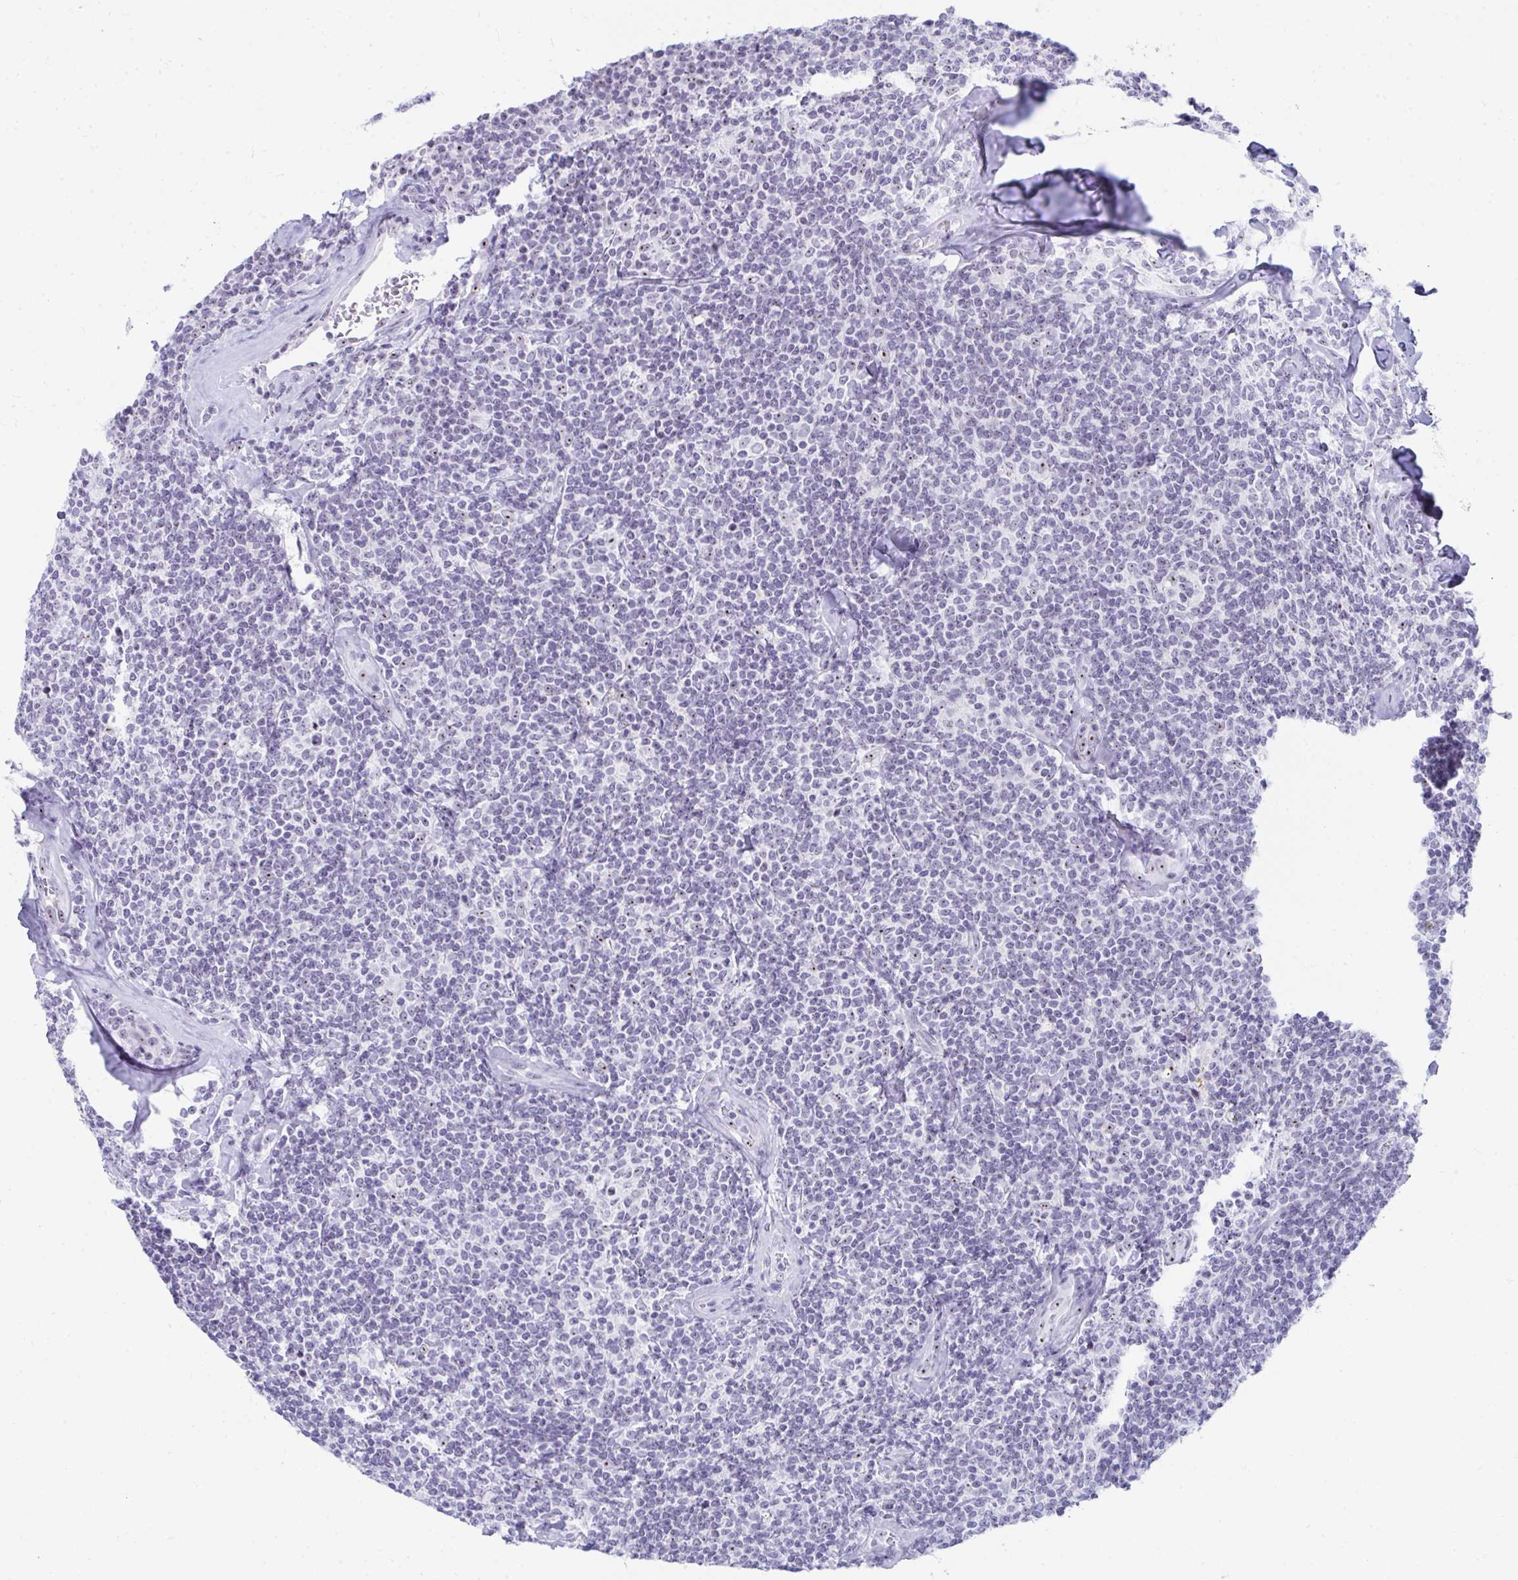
{"staining": {"intensity": "negative", "quantity": "none", "location": "none"}, "tissue": "lymphoma", "cell_type": "Tumor cells", "image_type": "cancer", "snomed": [{"axis": "morphology", "description": "Malignant lymphoma, non-Hodgkin's type, Low grade"}, {"axis": "topography", "description": "Lymph node"}], "caption": "Immunohistochemistry of human malignant lymphoma, non-Hodgkin's type (low-grade) demonstrates no expression in tumor cells.", "gene": "NOP10", "patient": {"sex": "female", "age": 56}}